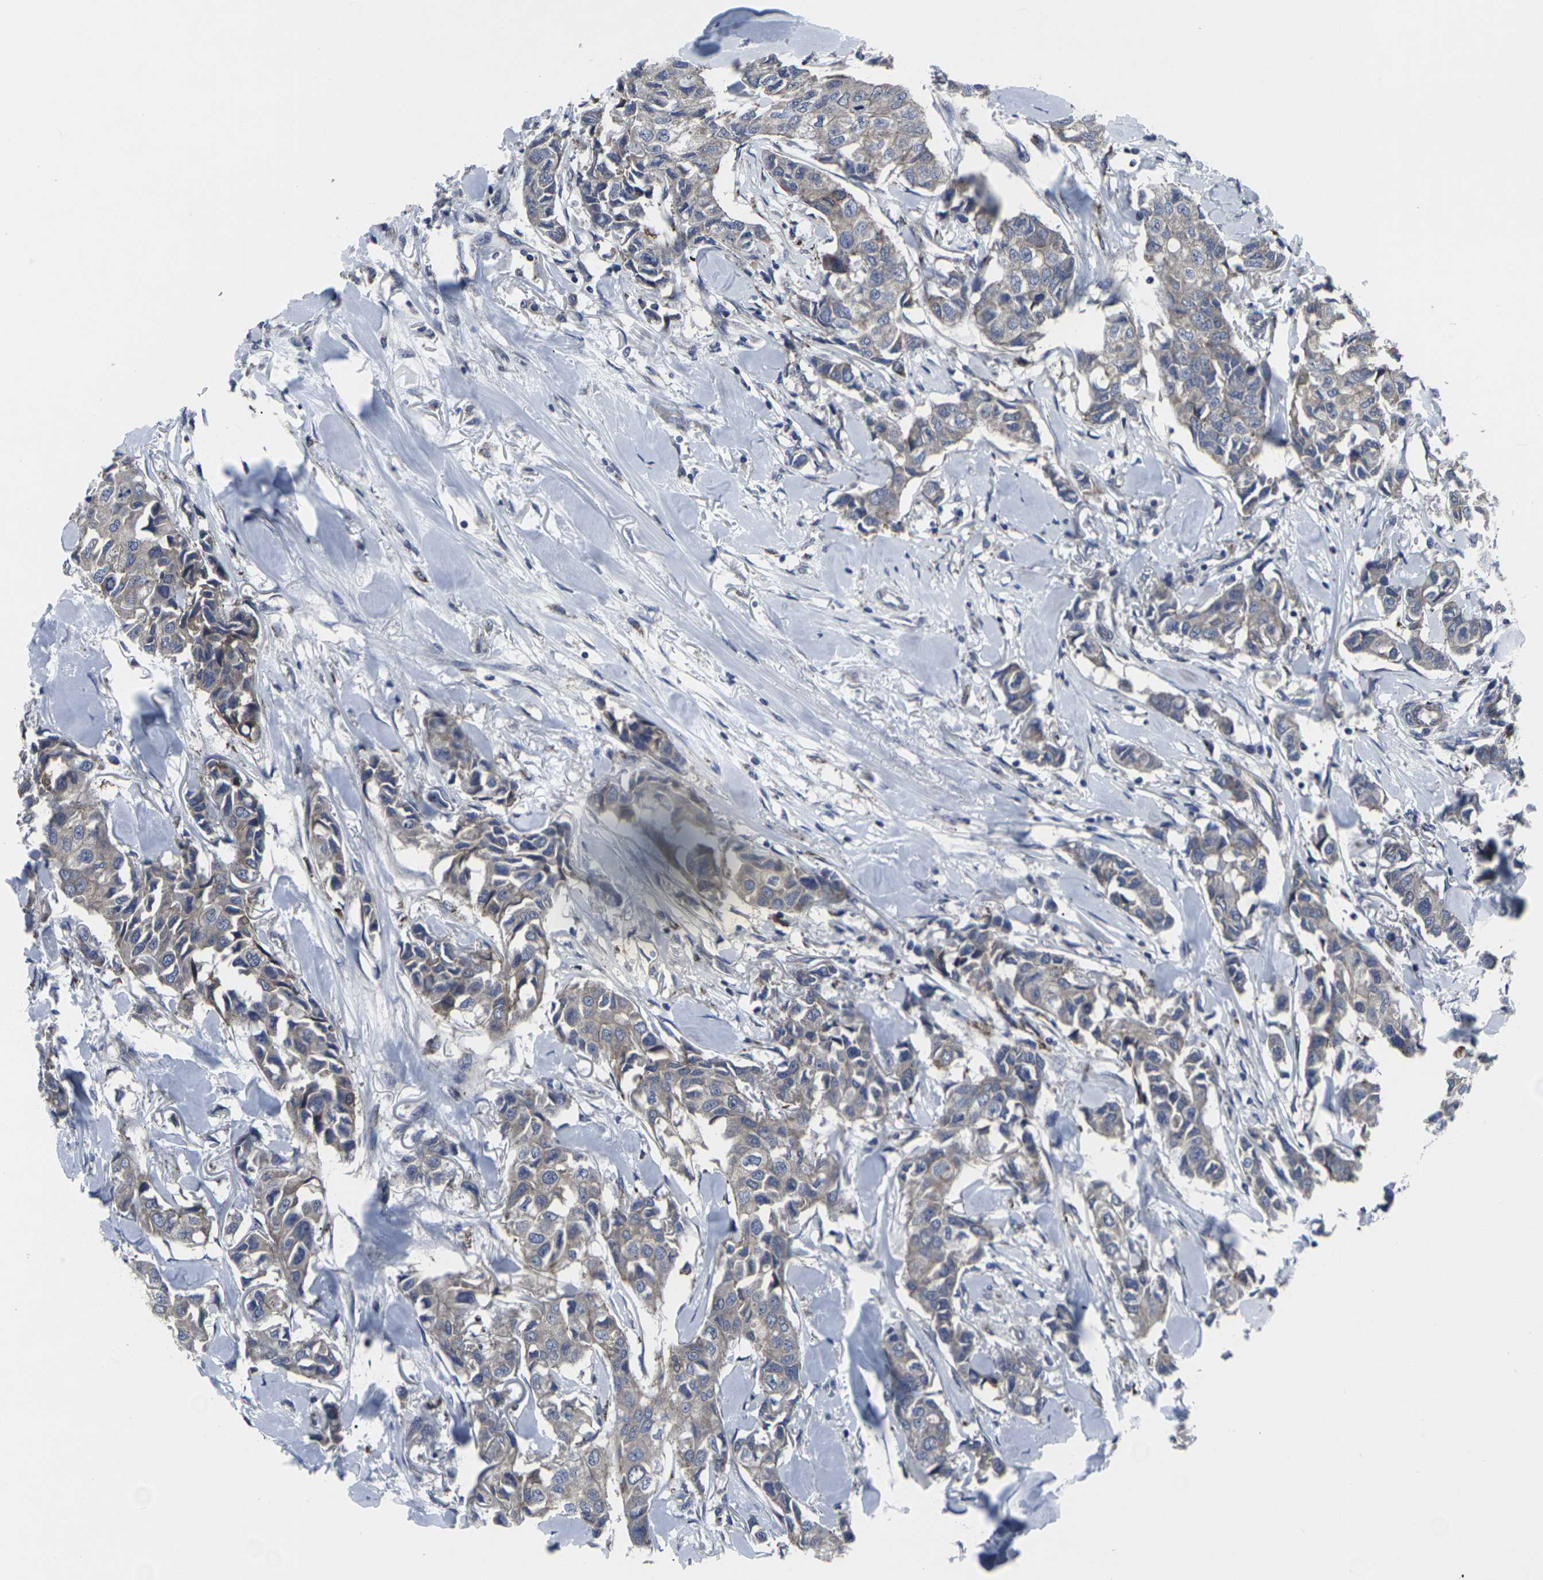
{"staining": {"intensity": "moderate", "quantity": "25%-75%", "location": "cytoplasmic/membranous"}, "tissue": "breast cancer", "cell_type": "Tumor cells", "image_type": "cancer", "snomed": [{"axis": "morphology", "description": "Duct carcinoma"}, {"axis": "topography", "description": "Breast"}], "caption": "Human breast cancer stained with a brown dye exhibits moderate cytoplasmic/membranous positive positivity in about 25%-75% of tumor cells.", "gene": "MAPKAPK2", "patient": {"sex": "female", "age": 80}}